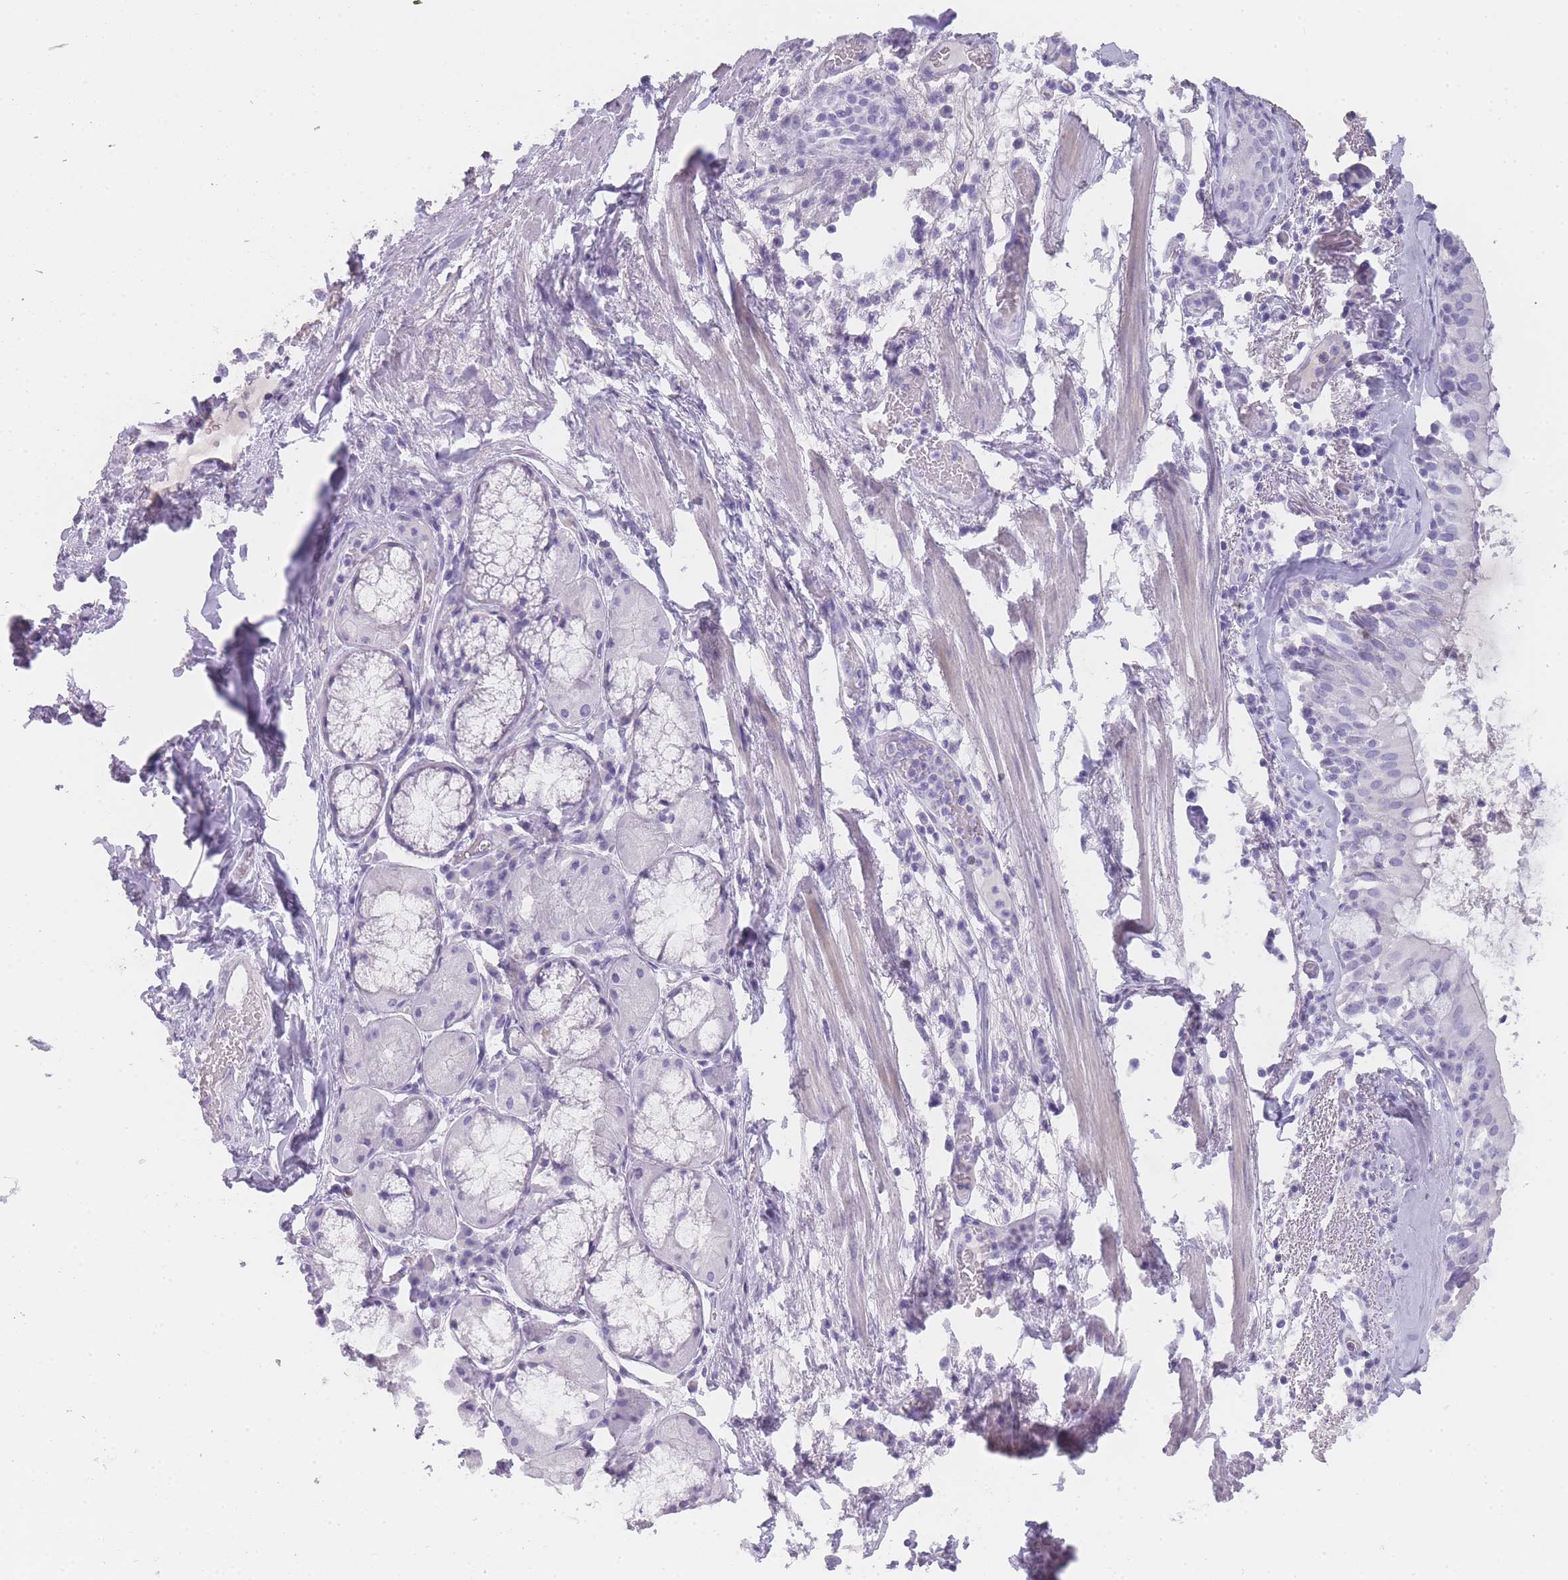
{"staining": {"intensity": "negative", "quantity": "none", "location": "none"}, "tissue": "bronchus", "cell_type": "Respiratory epithelial cells", "image_type": "normal", "snomed": [{"axis": "morphology", "description": "Normal tissue, NOS"}, {"axis": "topography", "description": "Cartilage tissue"}, {"axis": "topography", "description": "Bronchus"}], "caption": "IHC micrograph of benign human bronchus stained for a protein (brown), which demonstrates no staining in respiratory epithelial cells.", "gene": "TCP11X1", "patient": {"sex": "male", "age": 63}}